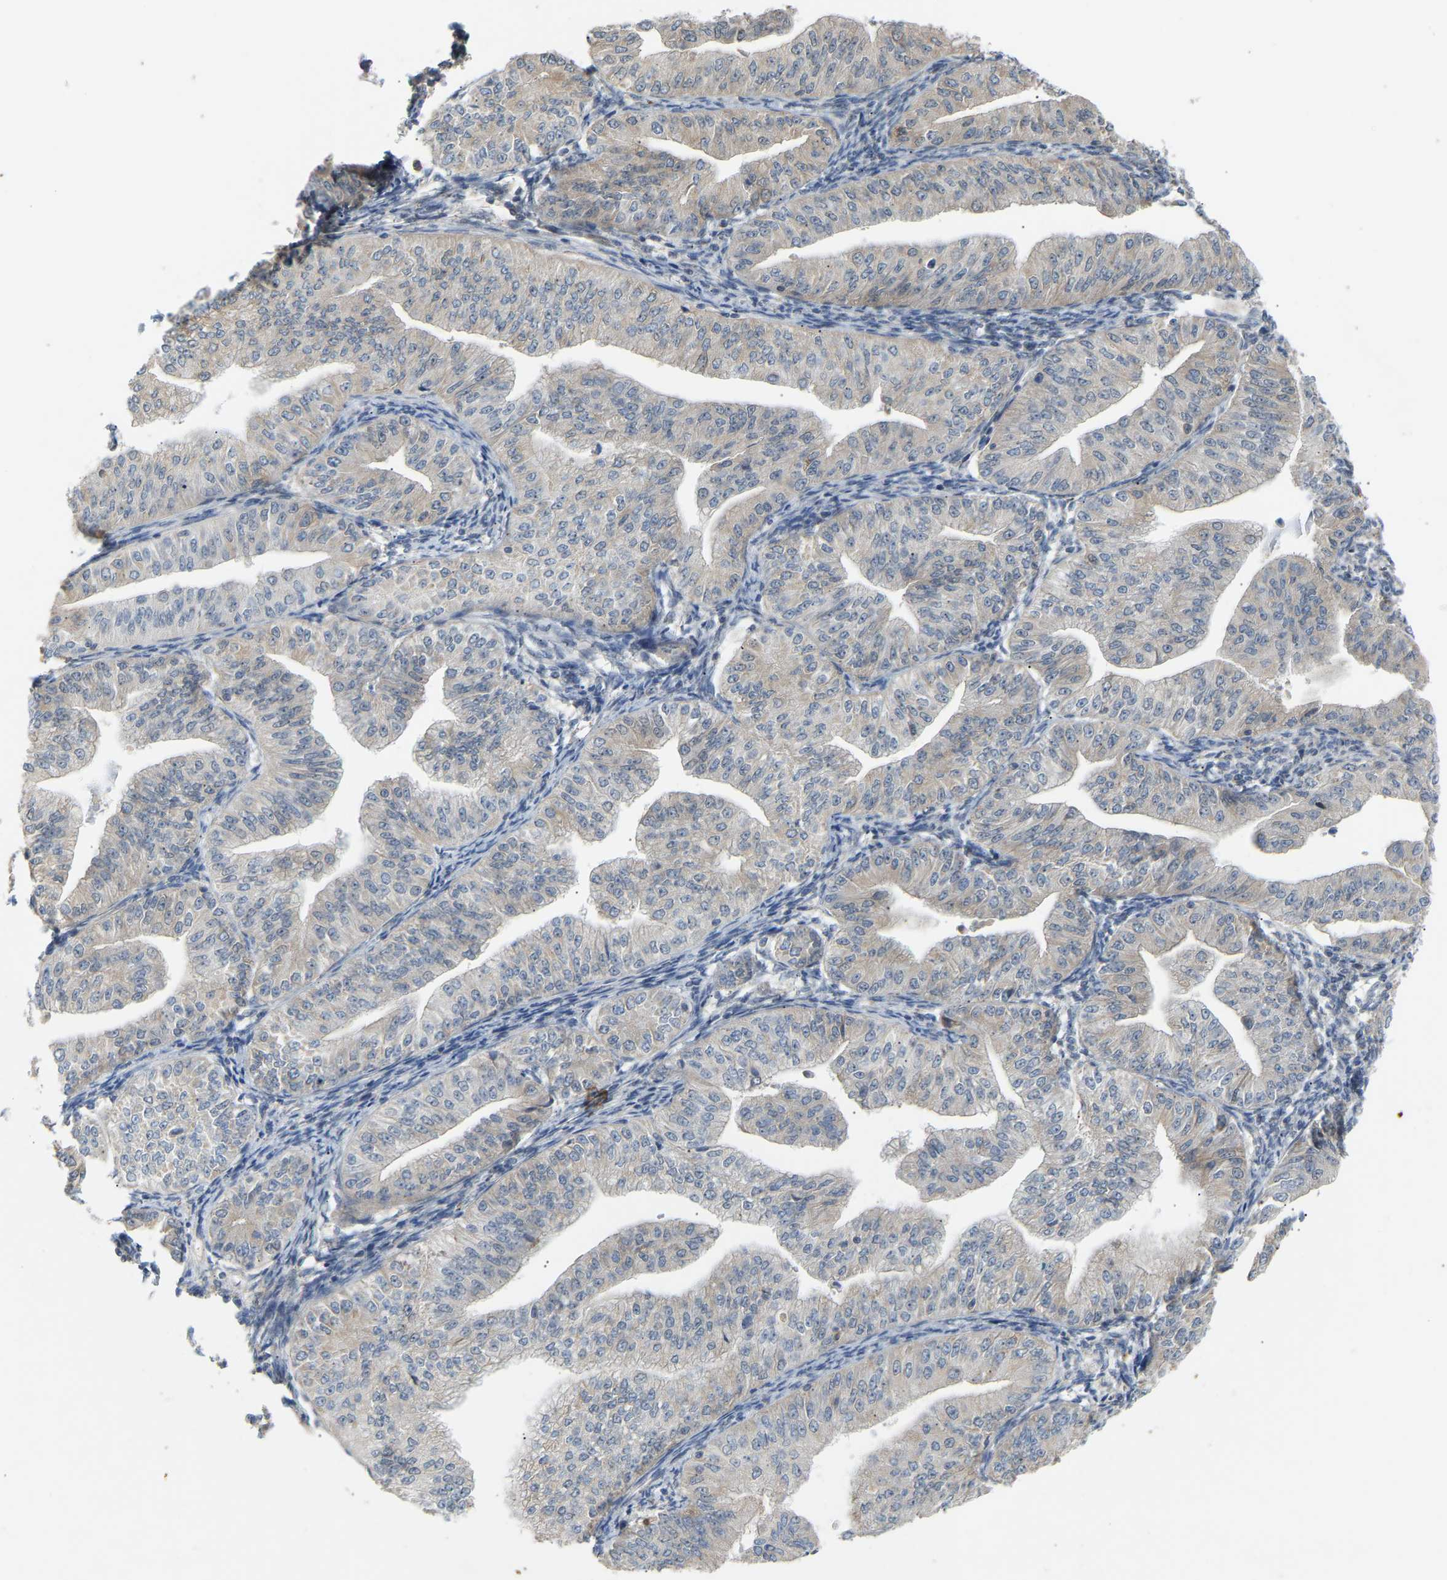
{"staining": {"intensity": "negative", "quantity": "none", "location": "none"}, "tissue": "endometrial cancer", "cell_type": "Tumor cells", "image_type": "cancer", "snomed": [{"axis": "morphology", "description": "Normal tissue, NOS"}, {"axis": "morphology", "description": "Adenocarcinoma, NOS"}, {"axis": "topography", "description": "Endometrium"}], "caption": "Immunohistochemistry (IHC) of human endometrial adenocarcinoma exhibits no positivity in tumor cells. Nuclei are stained in blue.", "gene": "PTPN4", "patient": {"sex": "female", "age": 53}}